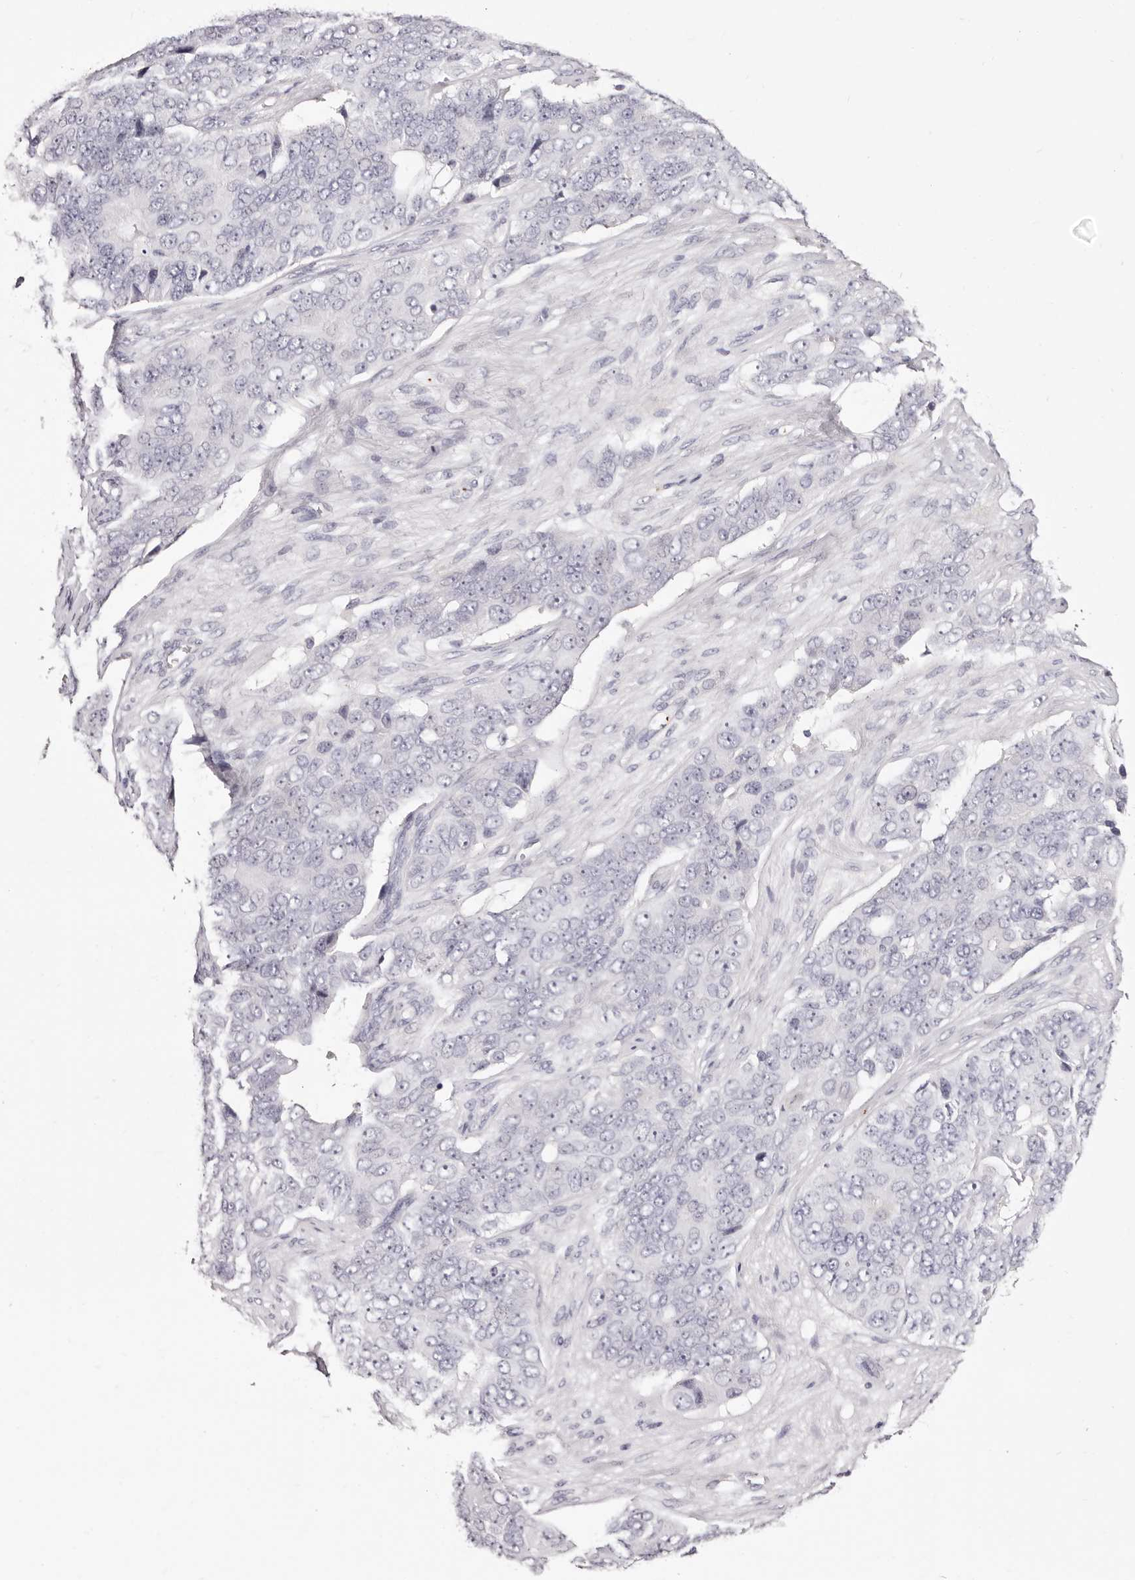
{"staining": {"intensity": "negative", "quantity": "none", "location": "none"}, "tissue": "ovarian cancer", "cell_type": "Tumor cells", "image_type": "cancer", "snomed": [{"axis": "morphology", "description": "Carcinoma, endometroid"}, {"axis": "topography", "description": "Ovary"}], "caption": "Tumor cells are negative for brown protein staining in endometroid carcinoma (ovarian).", "gene": "PF4", "patient": {"sex": "female", "age": 51}}